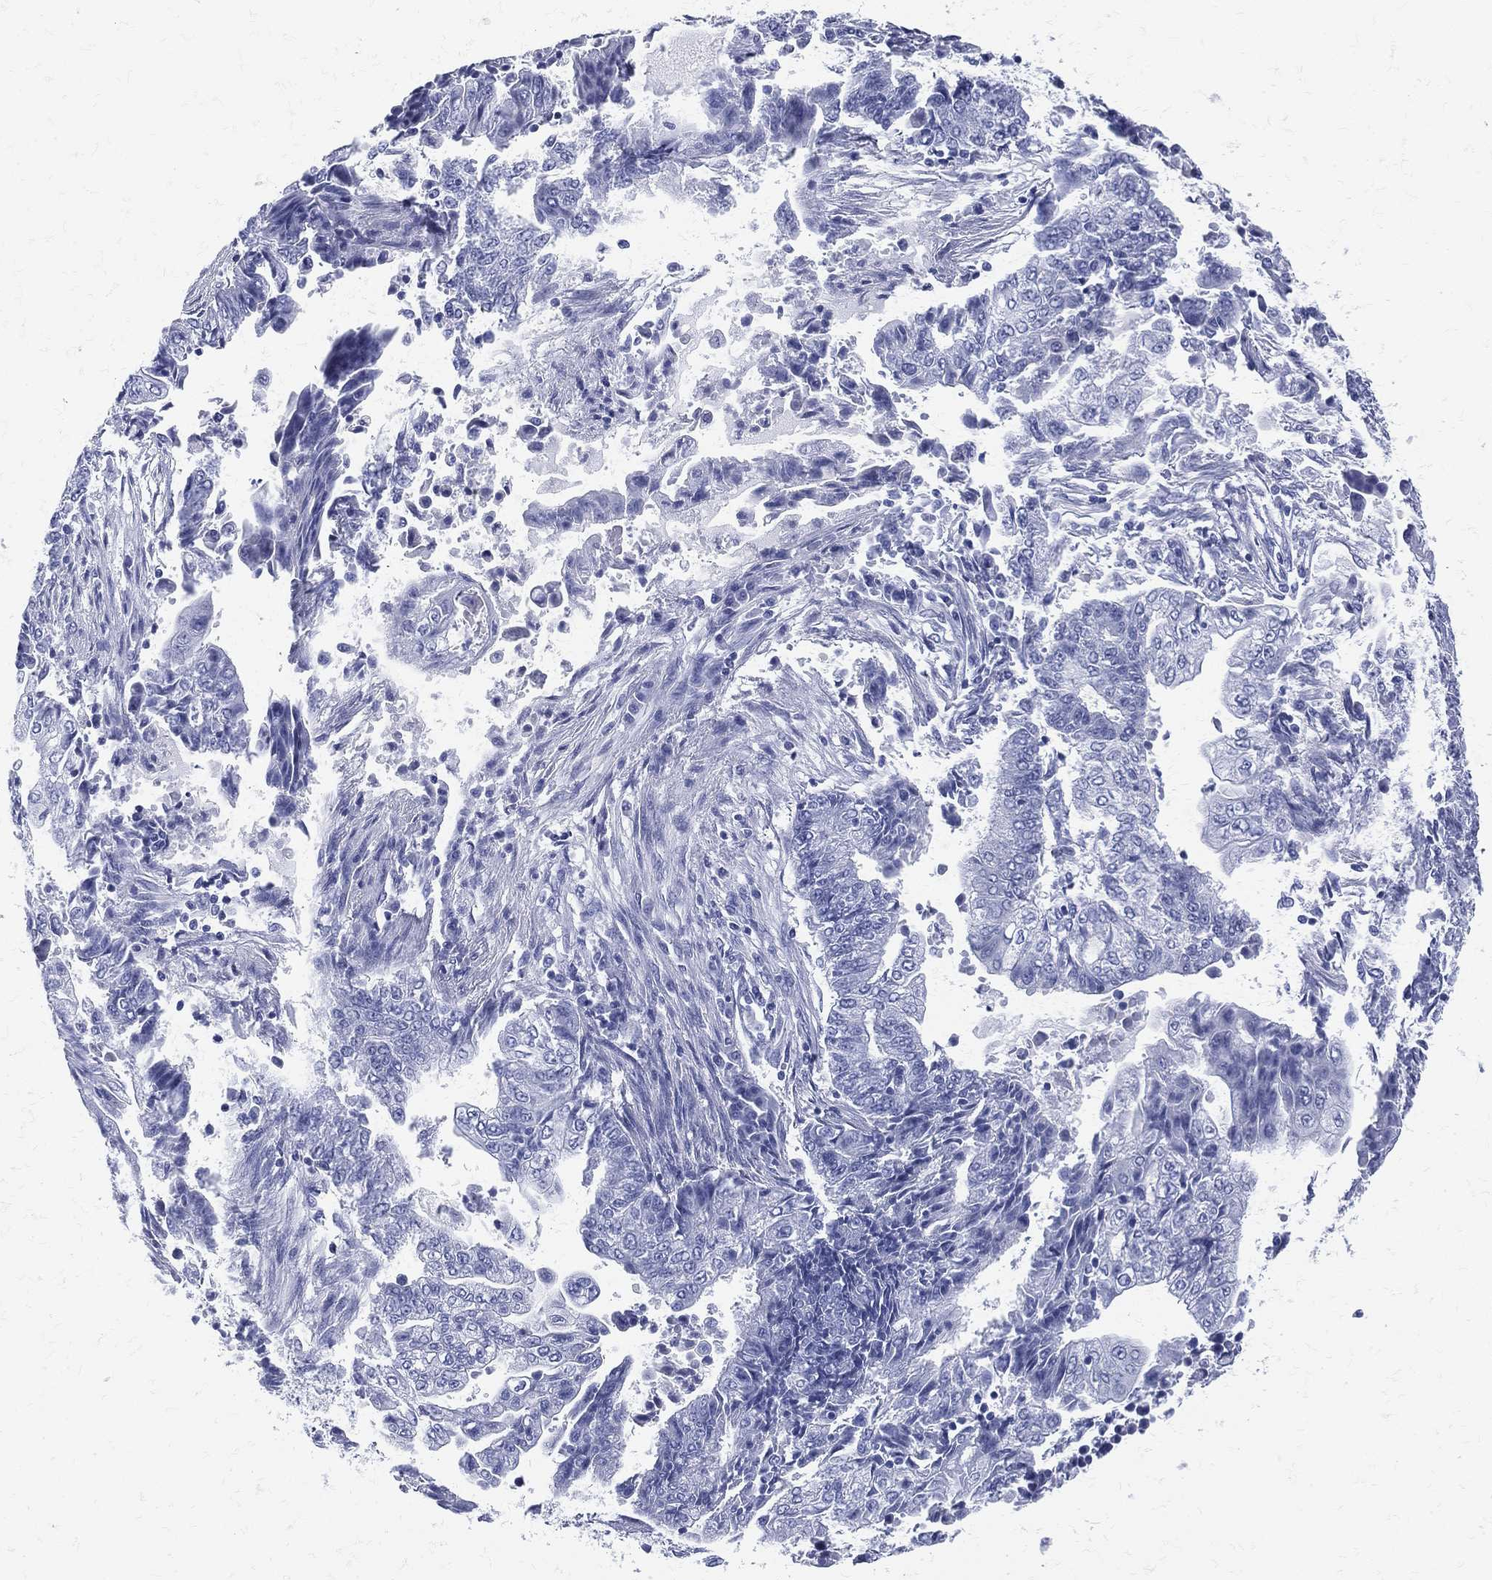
{"staining": {"intensity": "negative", "quantity": "none", "location": "none"}, "tissue": "endometrial cancer", "cell_type": "Tumor cells", "image_type": "cancer", "snomed": [{"axis": "morphology", "description": "Adenocarcinoma, NOS"}, {"axis": "topography", "description": "Uterus"}, {"axis": "topography", "description": "Endometrium"}], "caption": "A histopathology image of endometrial adenocarcinoma stained for a protein demonstrates no brown staining in tumor cells.", "gene": "ETNPPL", "patient": {"sex": "female", "age": 54}}